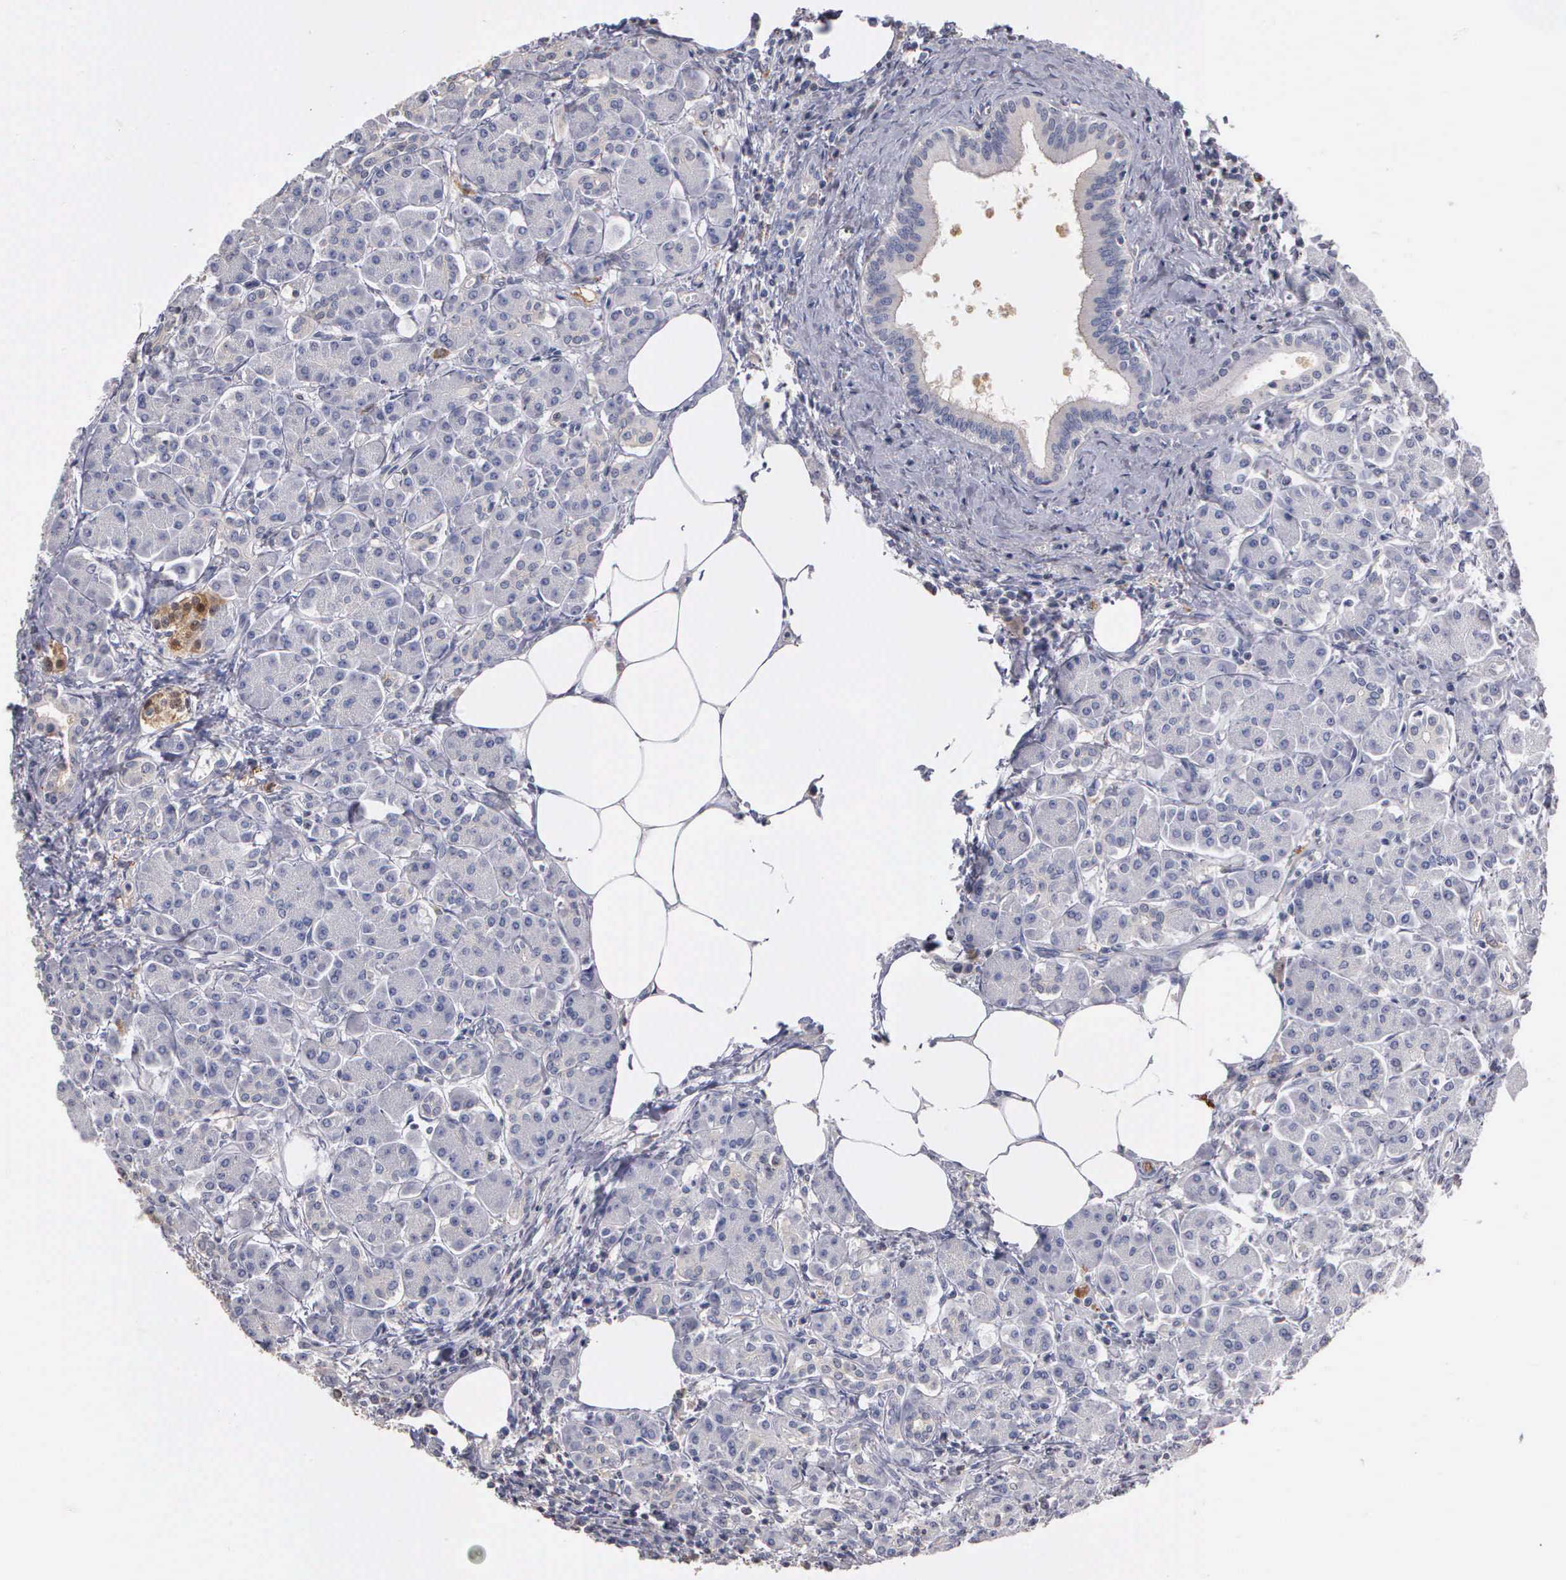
{"staining": {"intensity": "negative", "quantity": "none", "location": "none"}, "tissue": "pancreas", "cell_type": "Exocrine glandular cells", "image_type": "normal", "snomed": [{"axis": "morphology", "description": "Normal tissue, NOS"}, {"axis": "topography", "description": "Pancreas"}], "caption": "Pancreas stained for a protein using immunohistochemistry shows no staining exocrine glandular cells.", "gene": "ENO3", "patient": {"sex": "female", "age": 73}}